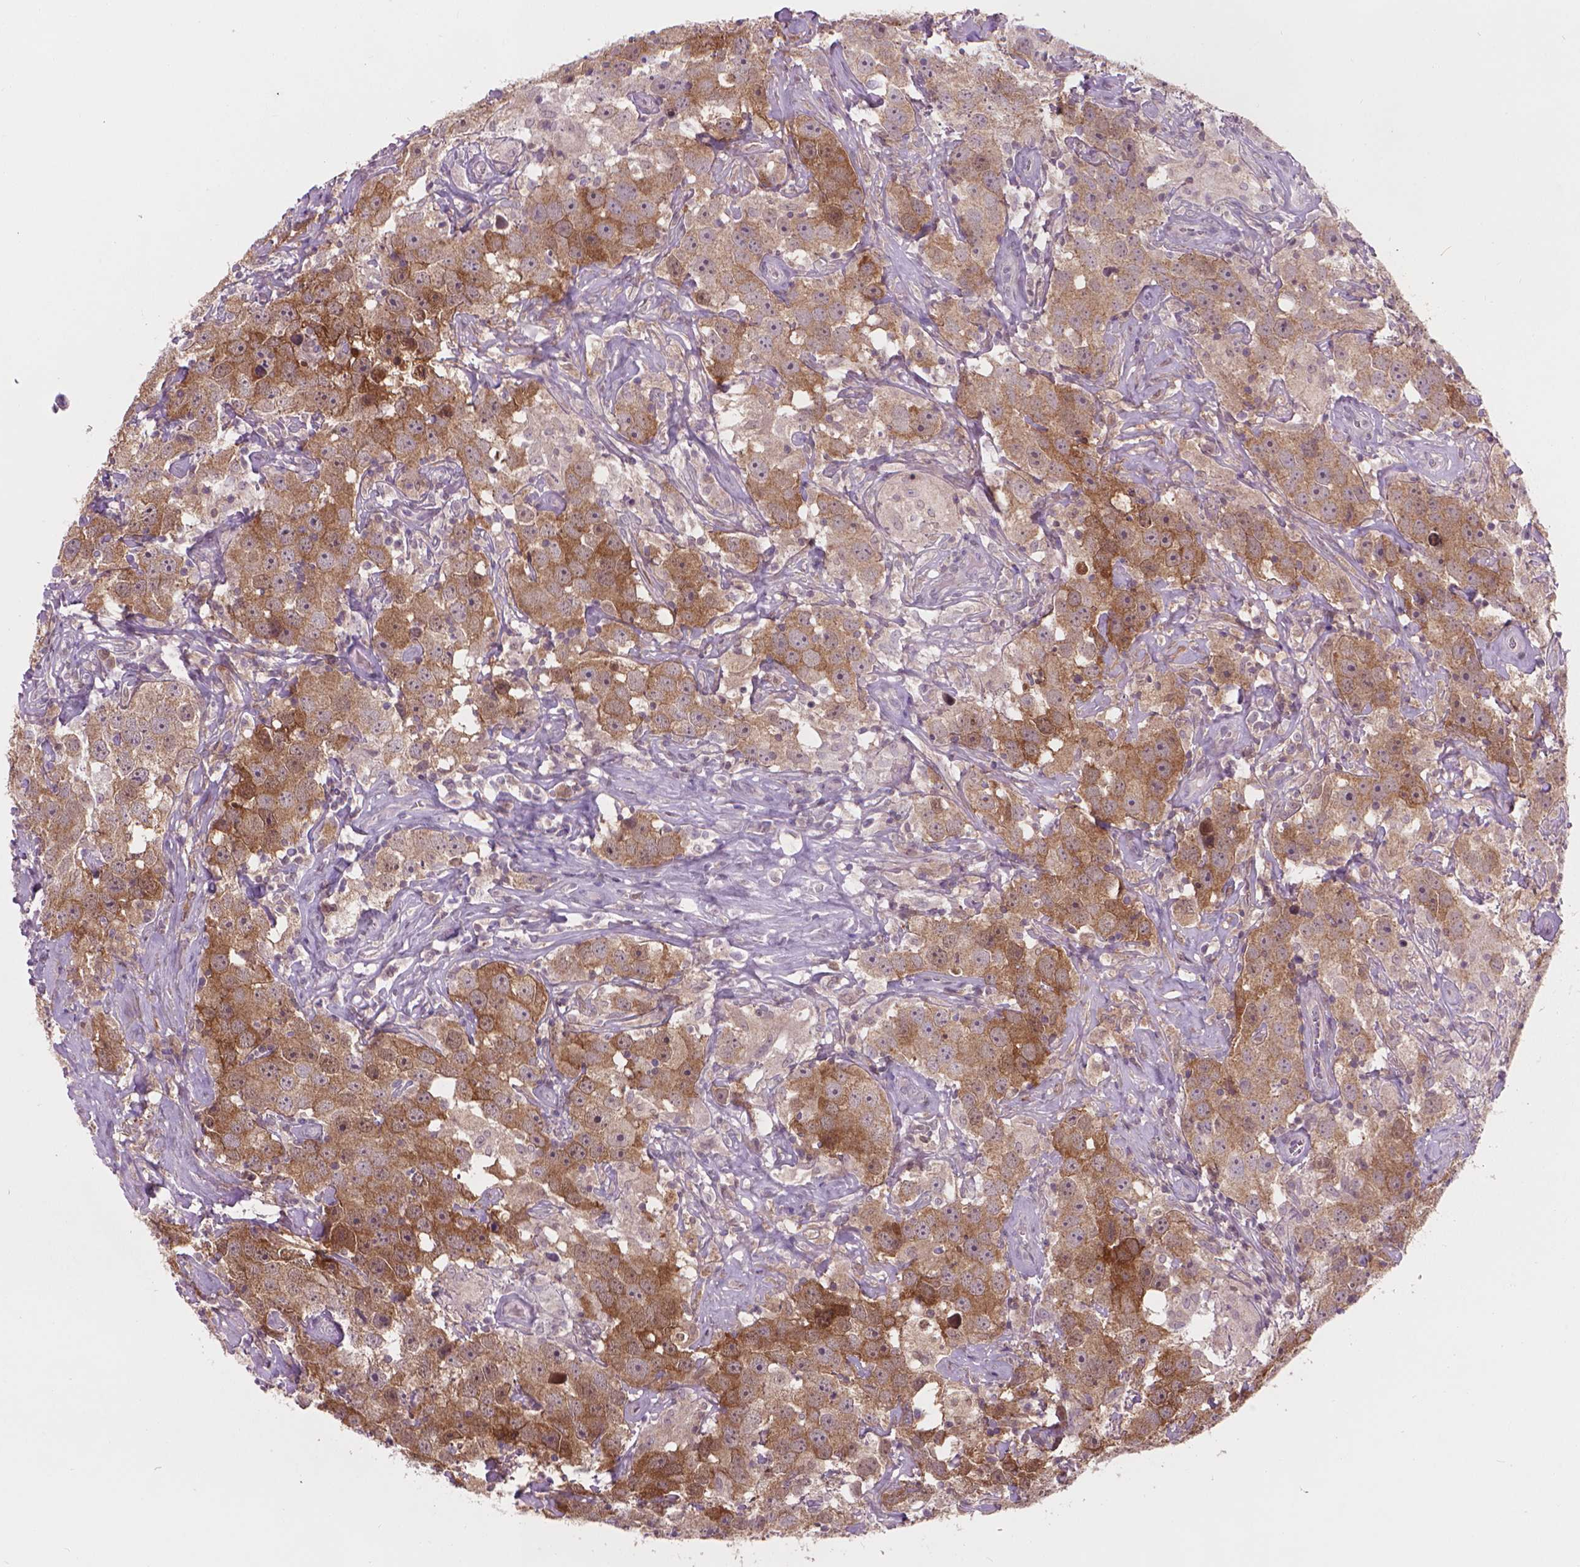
{"staining": {"intensity": "moderate", "quantity": ">75%", "location": "cytoplasmic/membranous"}, "tissue": "testis cancer", "cell_type": "Tumor cells", "image_type": "cancer", "snomed": [{"axis": "morphology", "description": "Seminoma, NOS"}, {"axis": "topography", "description": "Testis"}], "caption": "Testis seminoma stained with immunohistochemistry (IHC) reveals moderate cytoplasmic/membranous positivity in about >75% of tumor cells. (Brightfield microscopy of DAB IHC at high magnification).", "gene": "ENO2", "patient": {"sex": "male", "age": 49}}